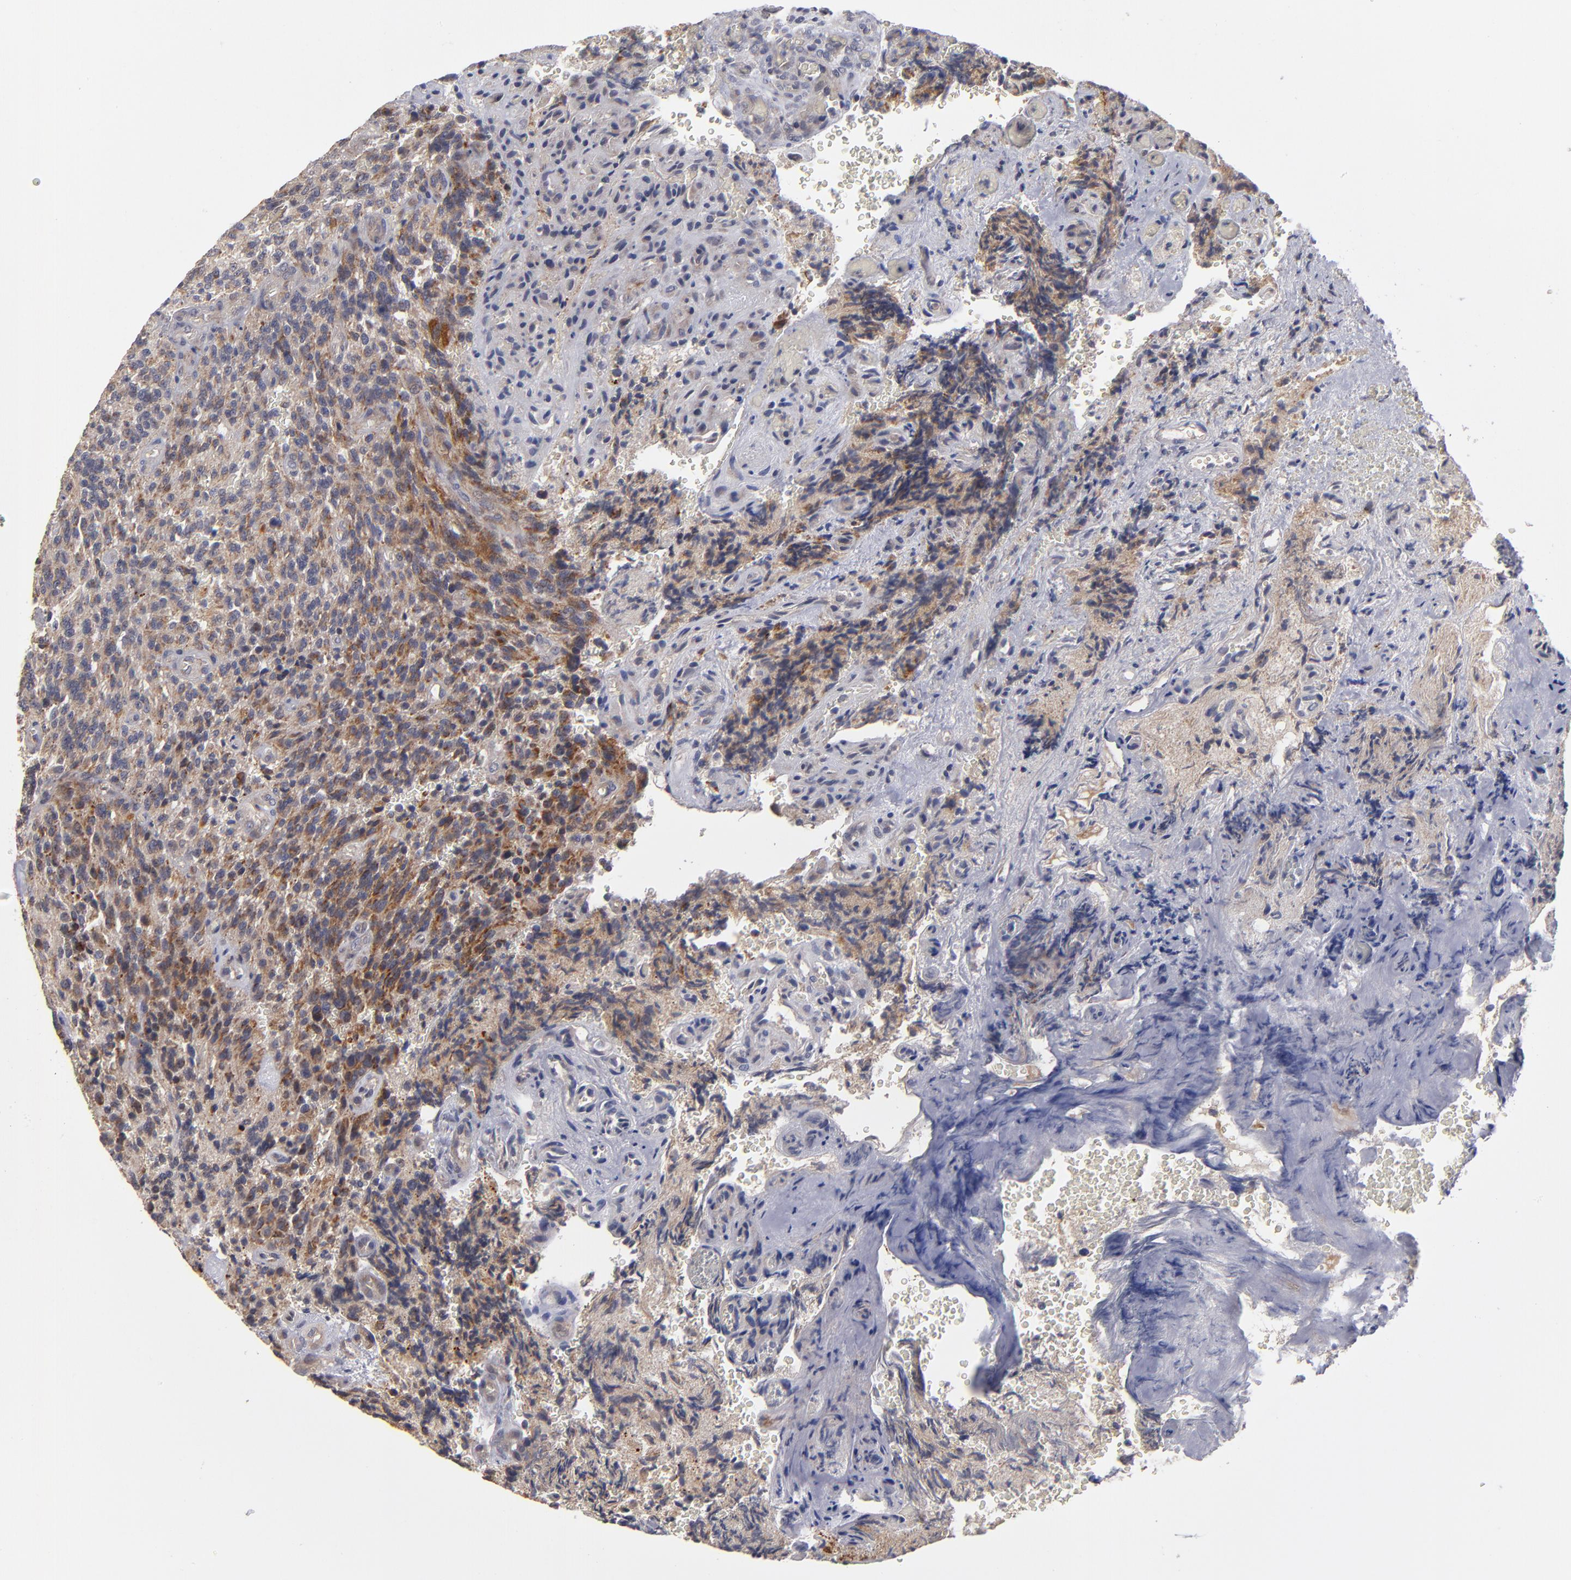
{"staining": {"intensity": "moderate", "quantity": ">75%", "location": "cytoplasmic/membranous"}, "tissue": "glioma", "cell_type": "Tumor cells", "image_type": "cancer", "snomed": [{"axis": "morphology", "description": "Normal tissue, NOS"}, {"axis": "morphology", "description": "Glioma, malignant, High grade"}, {"axis": "topography", "description": "Cerebral cortex"}], "caption": "Immunohistochemistry (IHC) of malignant glioma (high-grade) demonstrates medium levels of moderate cytoplasmic/membranous staining in about >75% of tumor cells.", "gene": "EXD2", "patient": {"sex": "male", "age": 56}}